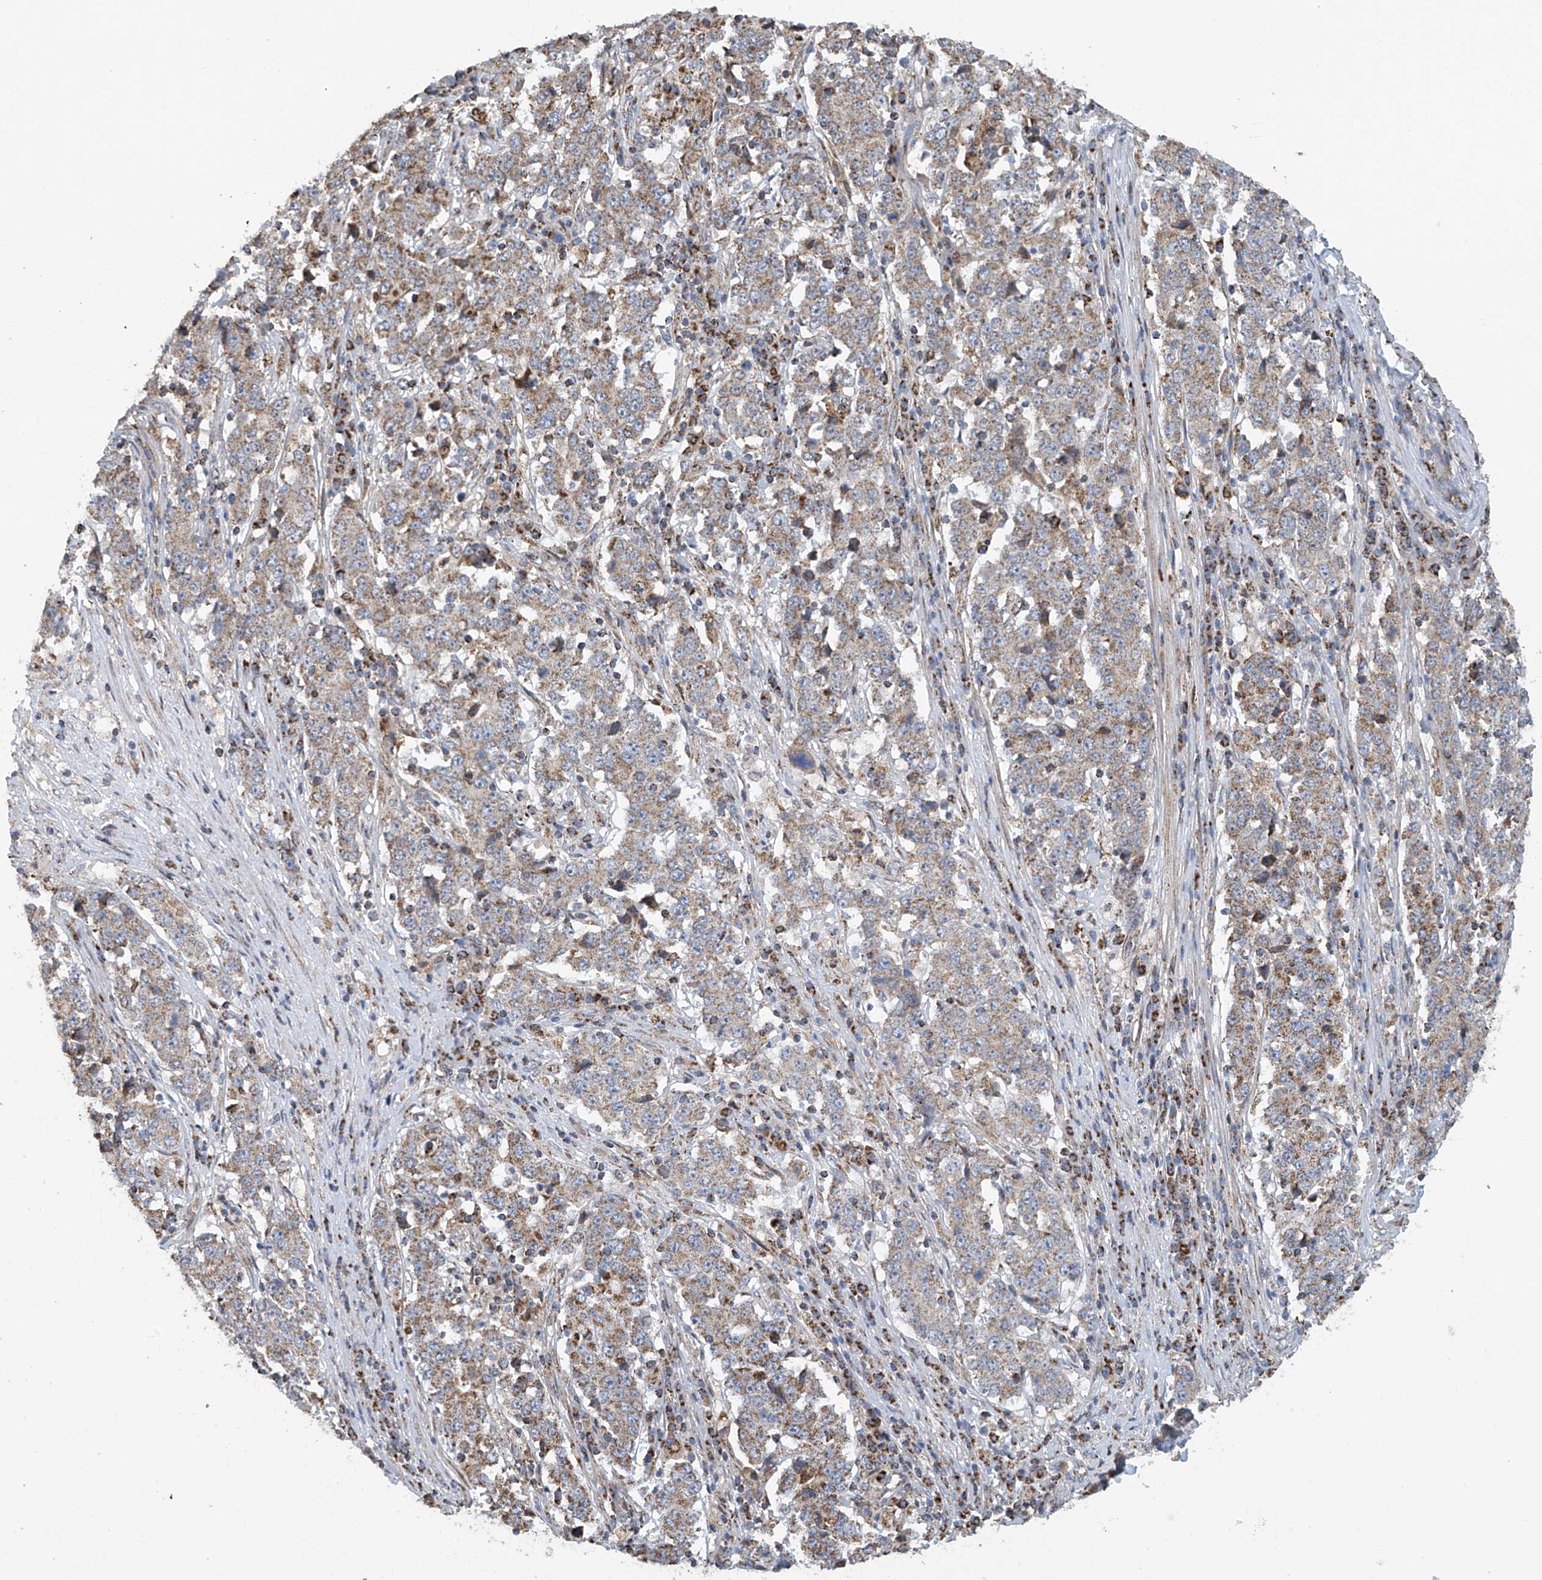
{"staining": {"intensity": "weak", "quantity": ">75%", "location": "cytoplasmic/membranous"}, "tissue": "stomach cancer", "cell_type": "Tumor cells", "image_type": "cancer", "snomed": [{"axis": "morphology", "description": "Adenocarcinoma, NOS"}, {"axis": "topography", "description": "Stomach"}], "caption": "Protein staining demonstrates weak cytoplasmic/membranous positivity in approximately >75% of tumor cells in stomach cancer (adenocarcinoma). The staining is performed using DAB brown chromogen to label protein expression. The nuclei are counter-stained blue using hematoxylin.", "gene": "COMMD1", "patient": {"sex": "male", "age": 59}}